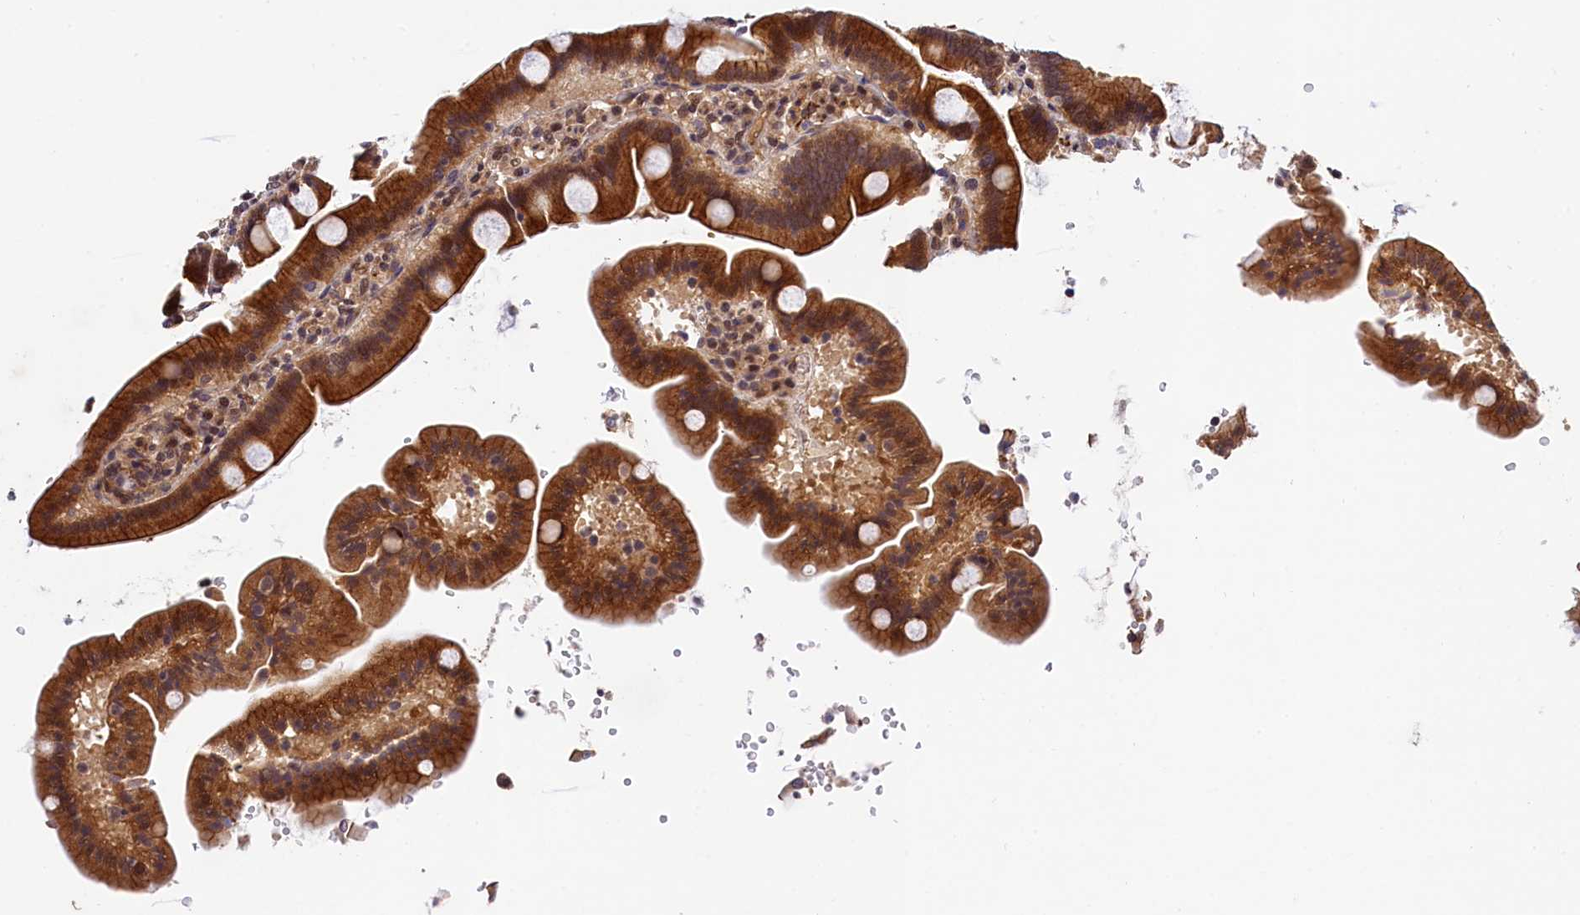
{"staining": {"intensity": "strong", "quantity": ">75%", "location": "cytoplasmic/membranous"}, "tissue": "duodenum", "cell_type": "Glandular cells", "image_type": "normal", "snomed": [{"axis": "morphology", "description": "Normal tissue, NOS"}, {"axis": "topography", "description": "Duodenum"}], "caption": "This histopathology image reveals immunohistochemistry staining of normal human duodenum, with high strong cytoplasmic/membranous staining in approximately >75% of glandular cells.", "gene": "ARL14EP", "patient": {"sex": "male", "age": 55}}